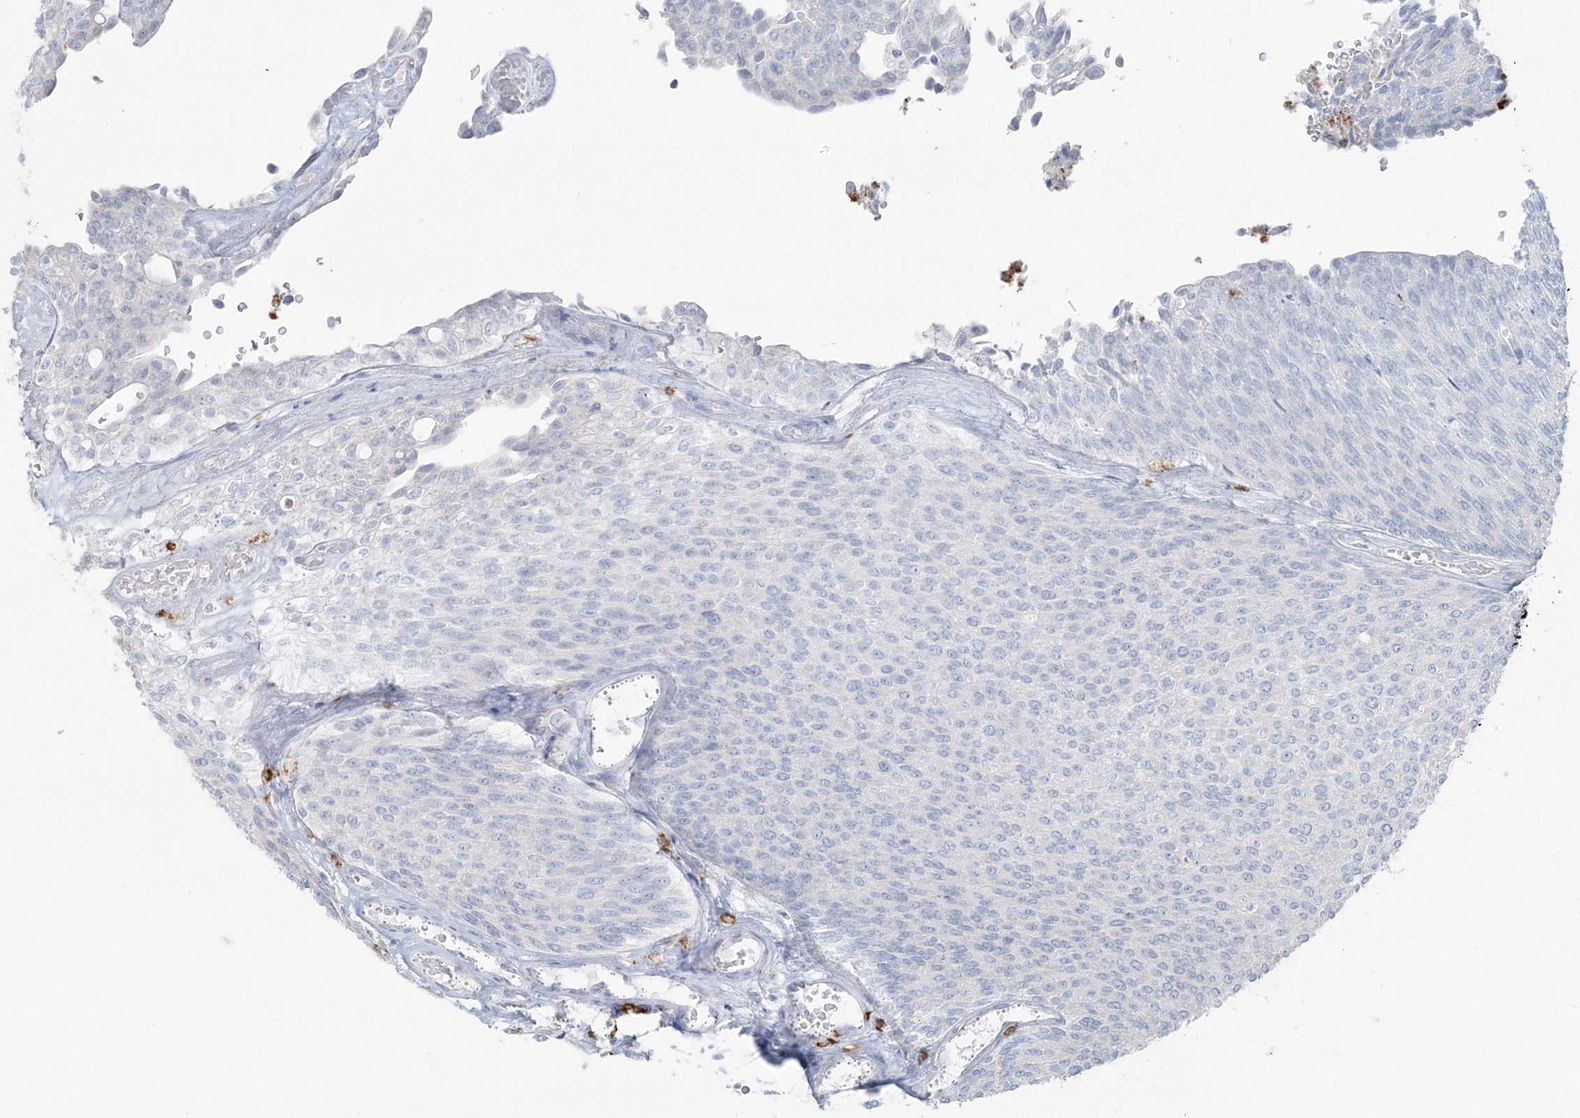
{"staining": {"intensity": "negative", "quantity": "none", "location": "none"}, "tissue": "urothelial cancer", "cell_type": "Tumor cells", "image_type": "cancer", "snomed": [{"axis": "morphology", "description": "Urothelial carcinoma, Low grade"}, {"axis": "topography", "description": "Urinary bladder"}], "caption": "The micrograph reveals no staining of tumor cells in low-grade urothelial carcinoma. The staining is performed using DAB brown chromogen with nuclei counter-stained in using hematoxylin.", "gene": "CCNJ", "patient": {"sex": "female", "age": 79}}